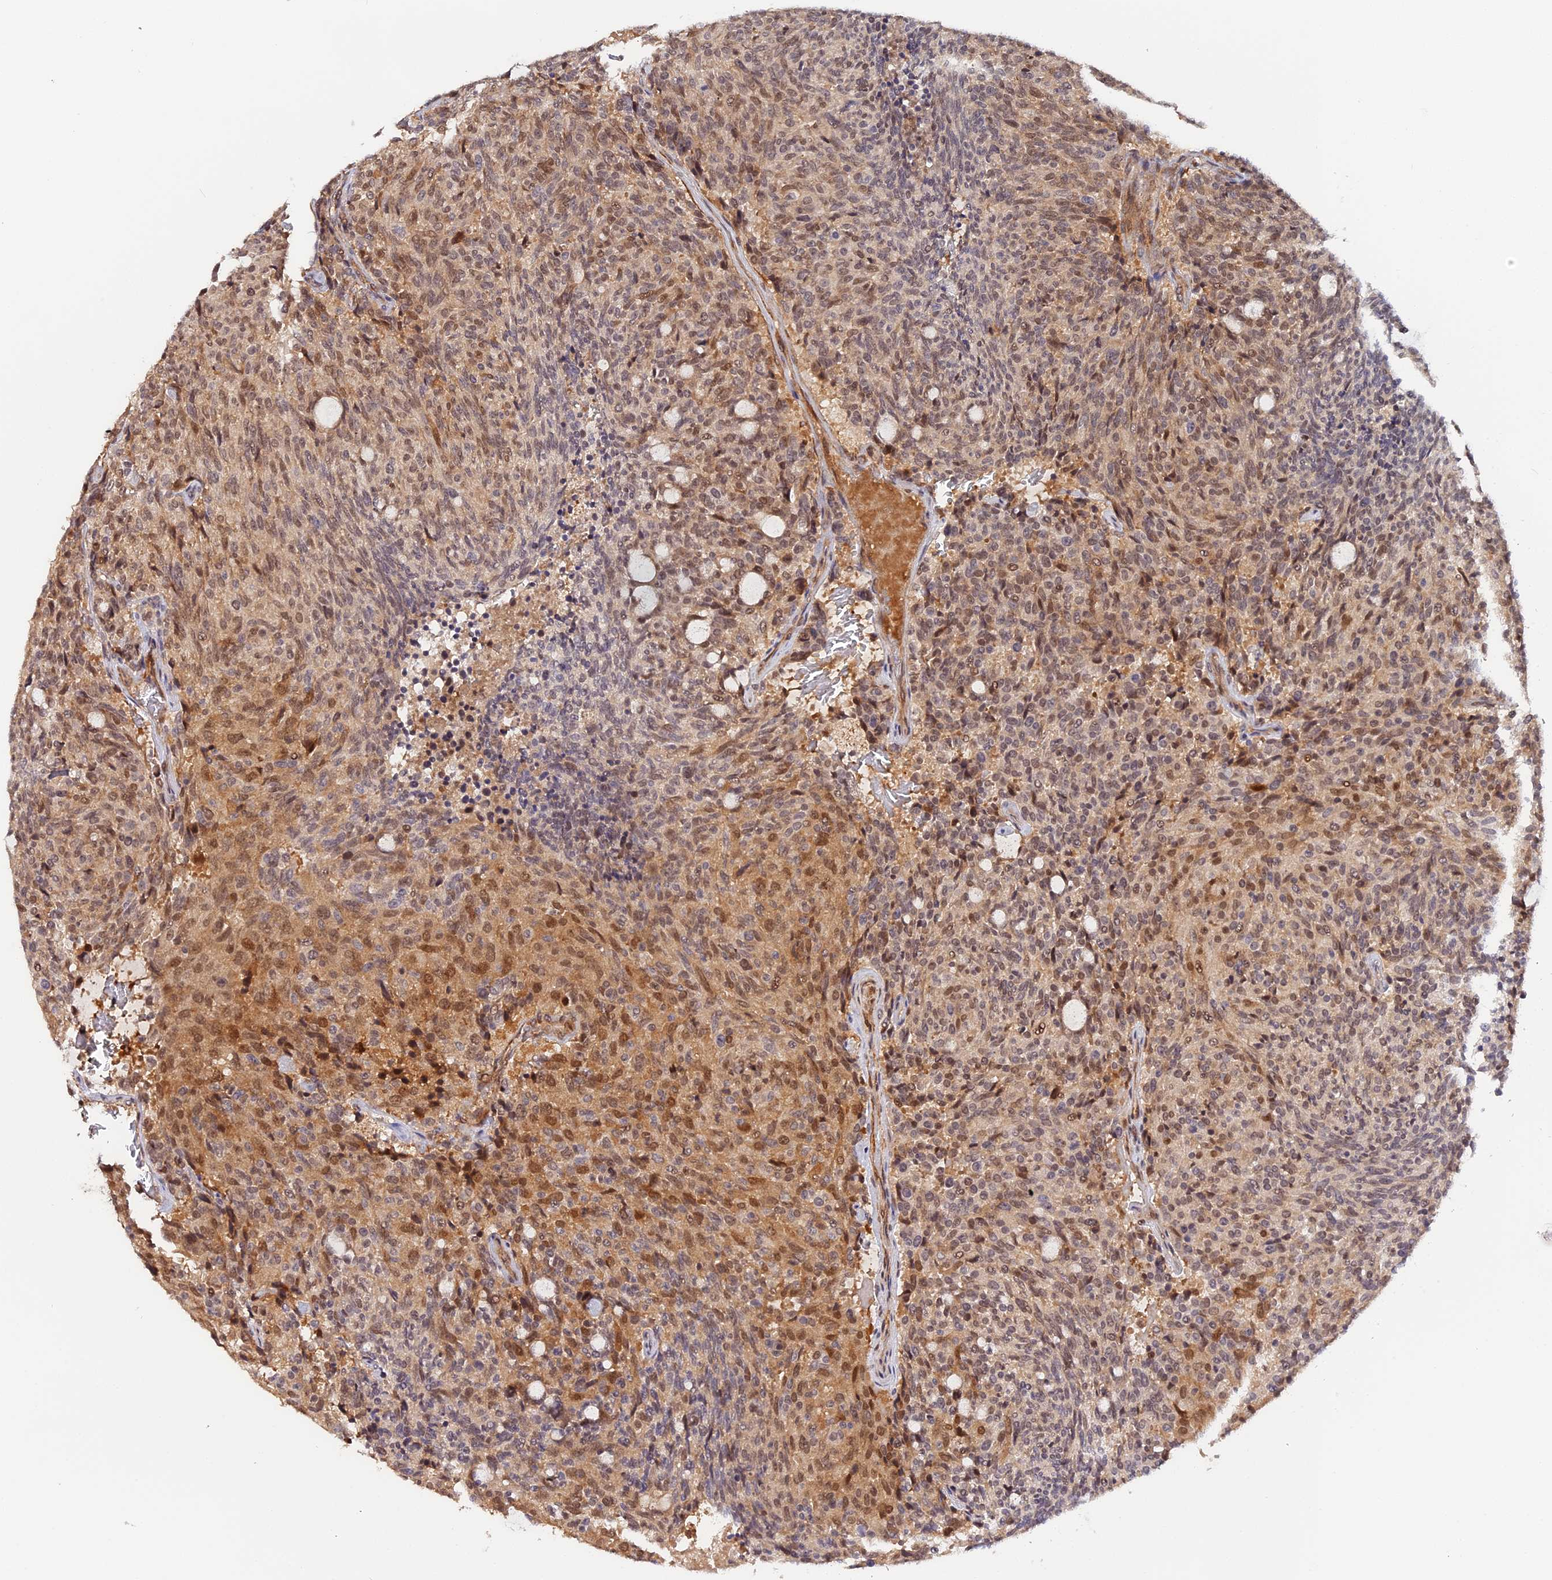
{"staining": {"intensity": "moderate", "quantity": "25%-75%", "location": "cytoplasmic/membranous,nuclear"}, "tissue": "carcinoid", "cell_type": "Tumor cells", "image_type": "cancer", "snomed": [{"axis": "morphology", "description": "Carcinoid, malignant, NOS"}, {"axis": "topography", "description": "Pancreas"}], "caption": "An image of carcinoid stained for a protein demonstrates moderate cytoplasmic/membranous and nuclear brown staining in tumor cells.", "gene": "IMPACT", "patient": {"sex": "female", "age": 54}}